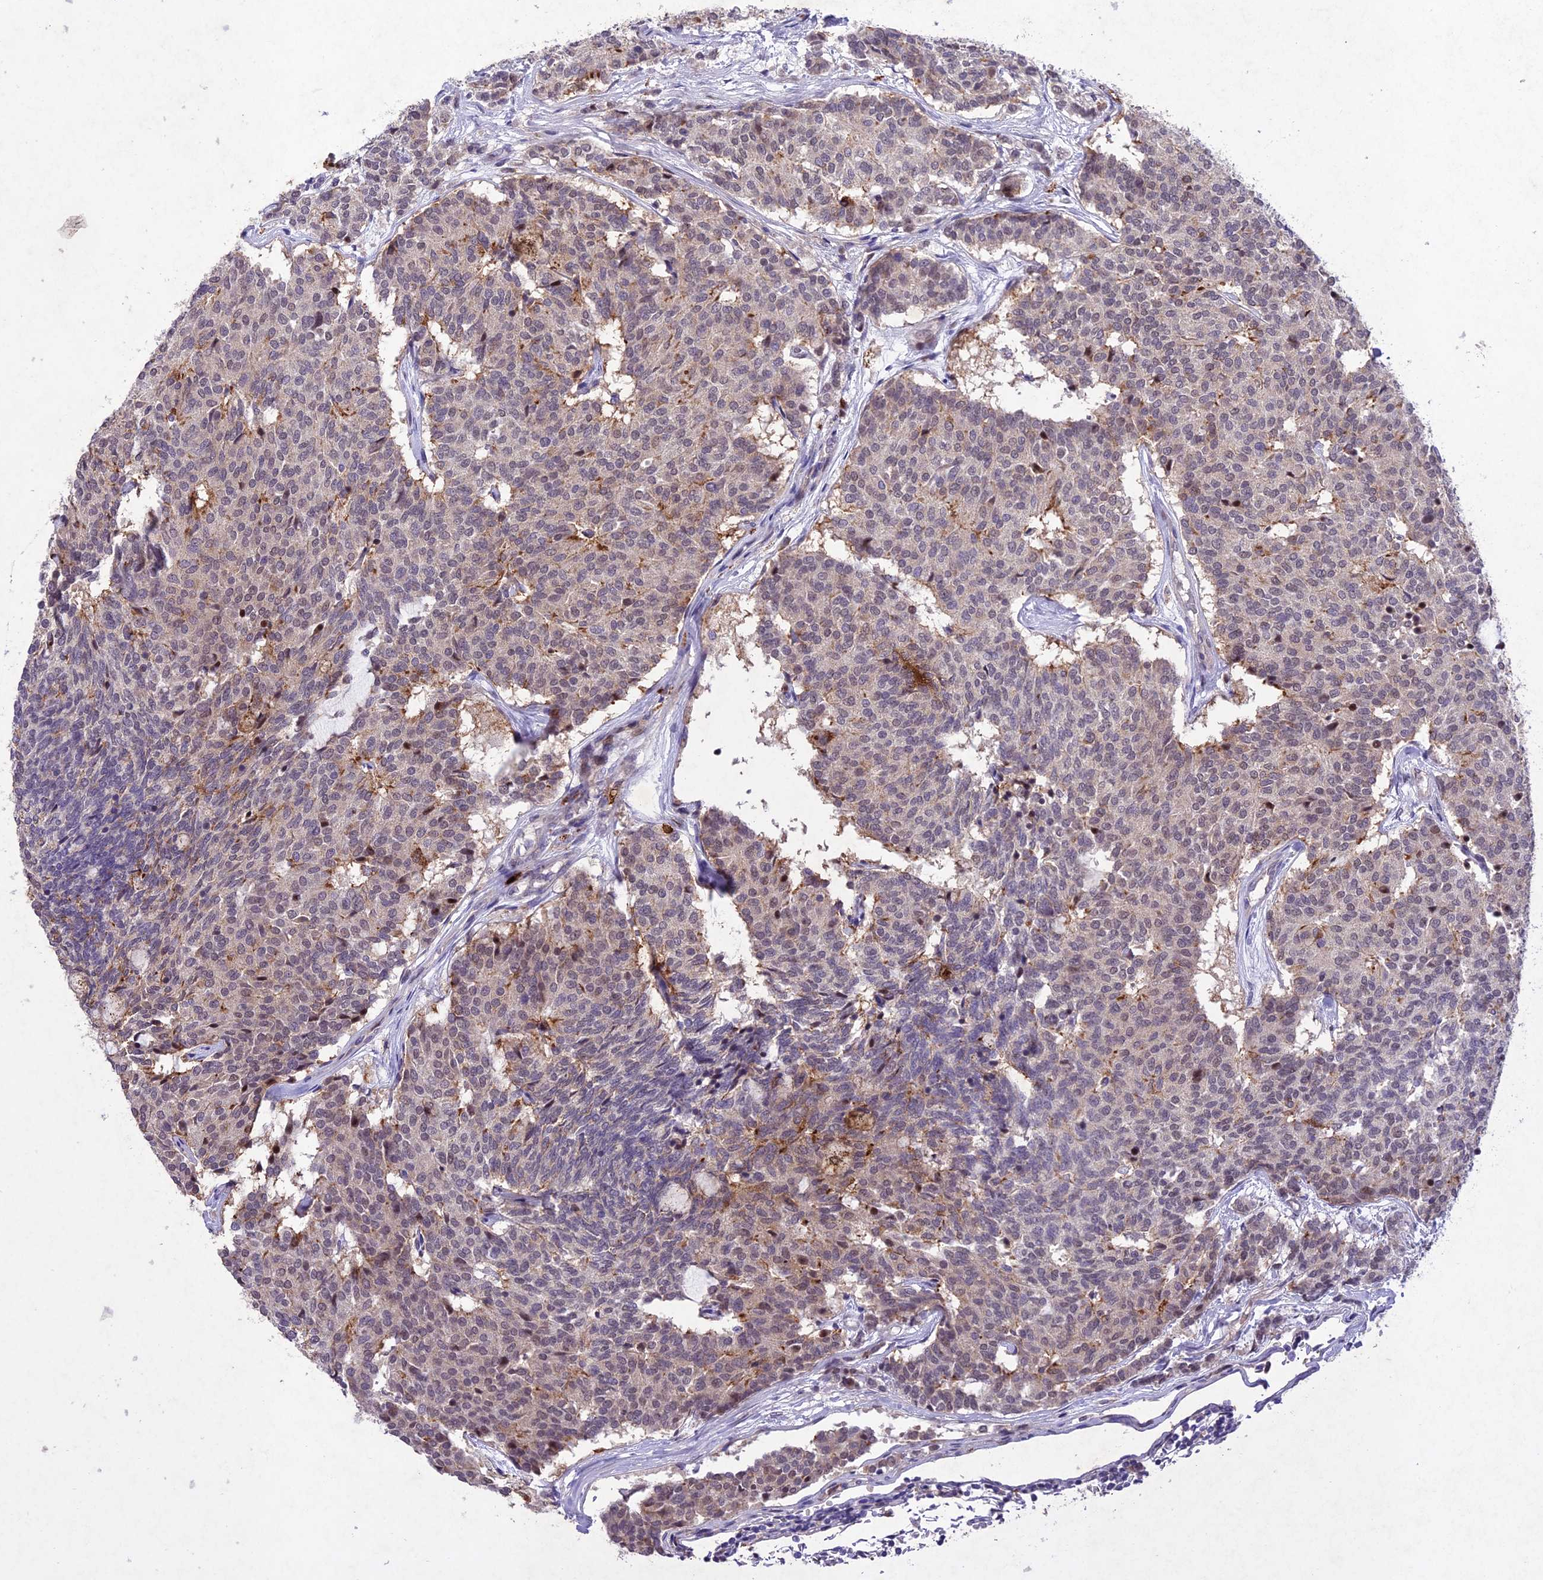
{"staining": {"intensity": "moderate", "quantity": "<25%", "location": "cytoplasmic/membranous"}, "tissue": "carcinoid", "cell_type": "Tumor cells", "image_type": "cancer", "snomed": [{"axis": "morphology", "description": "Carcinoid, malignant, NOS"}, {"axis": "topography", "description": "Pancreas"}], "caption": "This image displays carcinoid stained with immunohistochemistry to label a protein in brown. The cytoplasmic/membranous of tumor cells show moderate positivity for the protein. Nuclei are counter-stained blue.", "gene": "ANKRD52", "patient": {"sex": "female", "age": 54}}